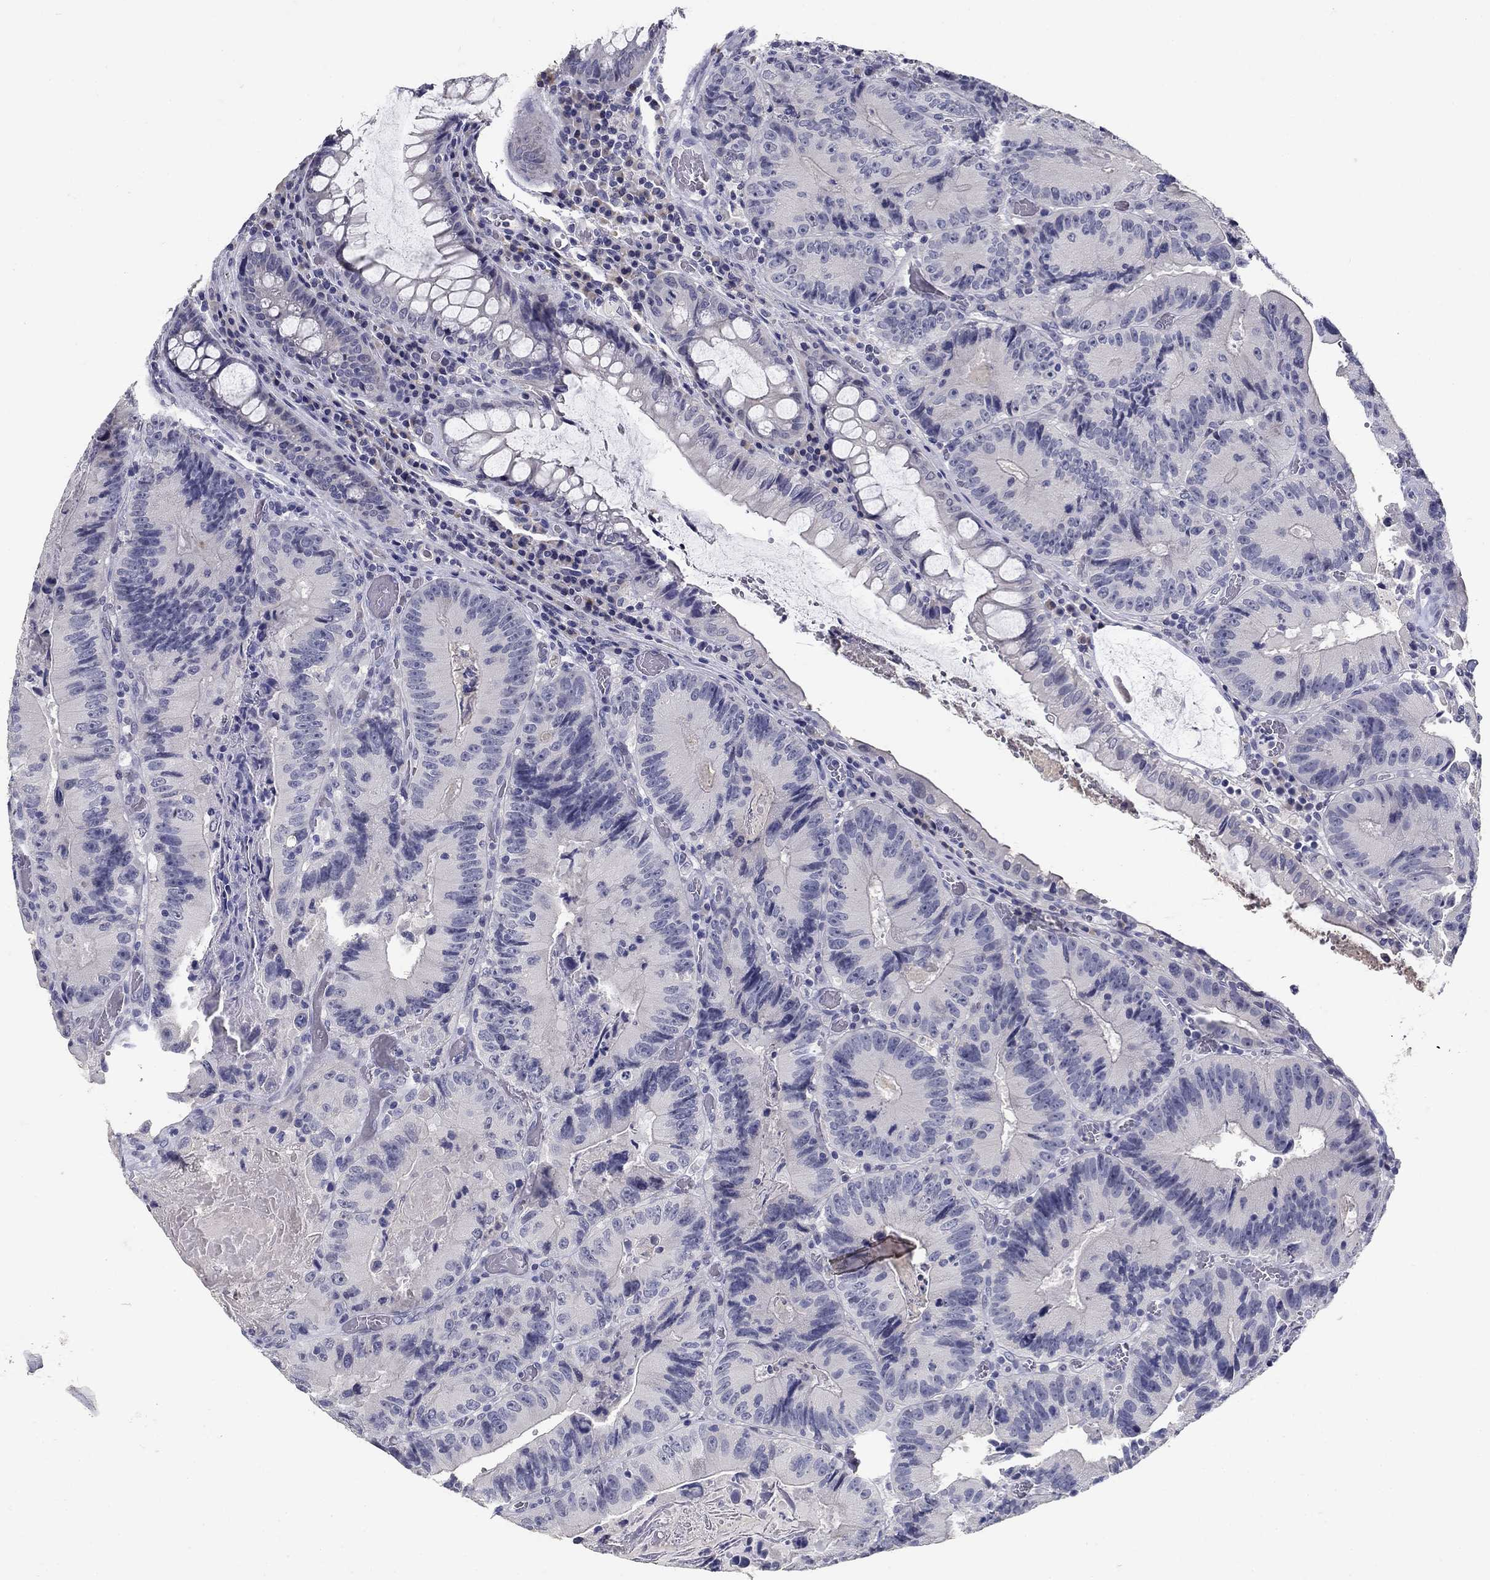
{"staining": {"intensity": "negative", "quantity": "none", "location": "none"}, "tissue": "colorectal cancer", "cell_type": "Tumor cells", "image_type": "cancer", "snomed": [{"axis": "morphology", "description": "Adenocarcinoma, NOS"}, {"axis": "topography", "description": "Colon"}], "caption": "Human colorectal cancer stained for a protein using immunohistochemistry (IHC) displays no expression in tumor cells.", "gene": "POMC", "patient": {"sex": "female", "age": 86}}